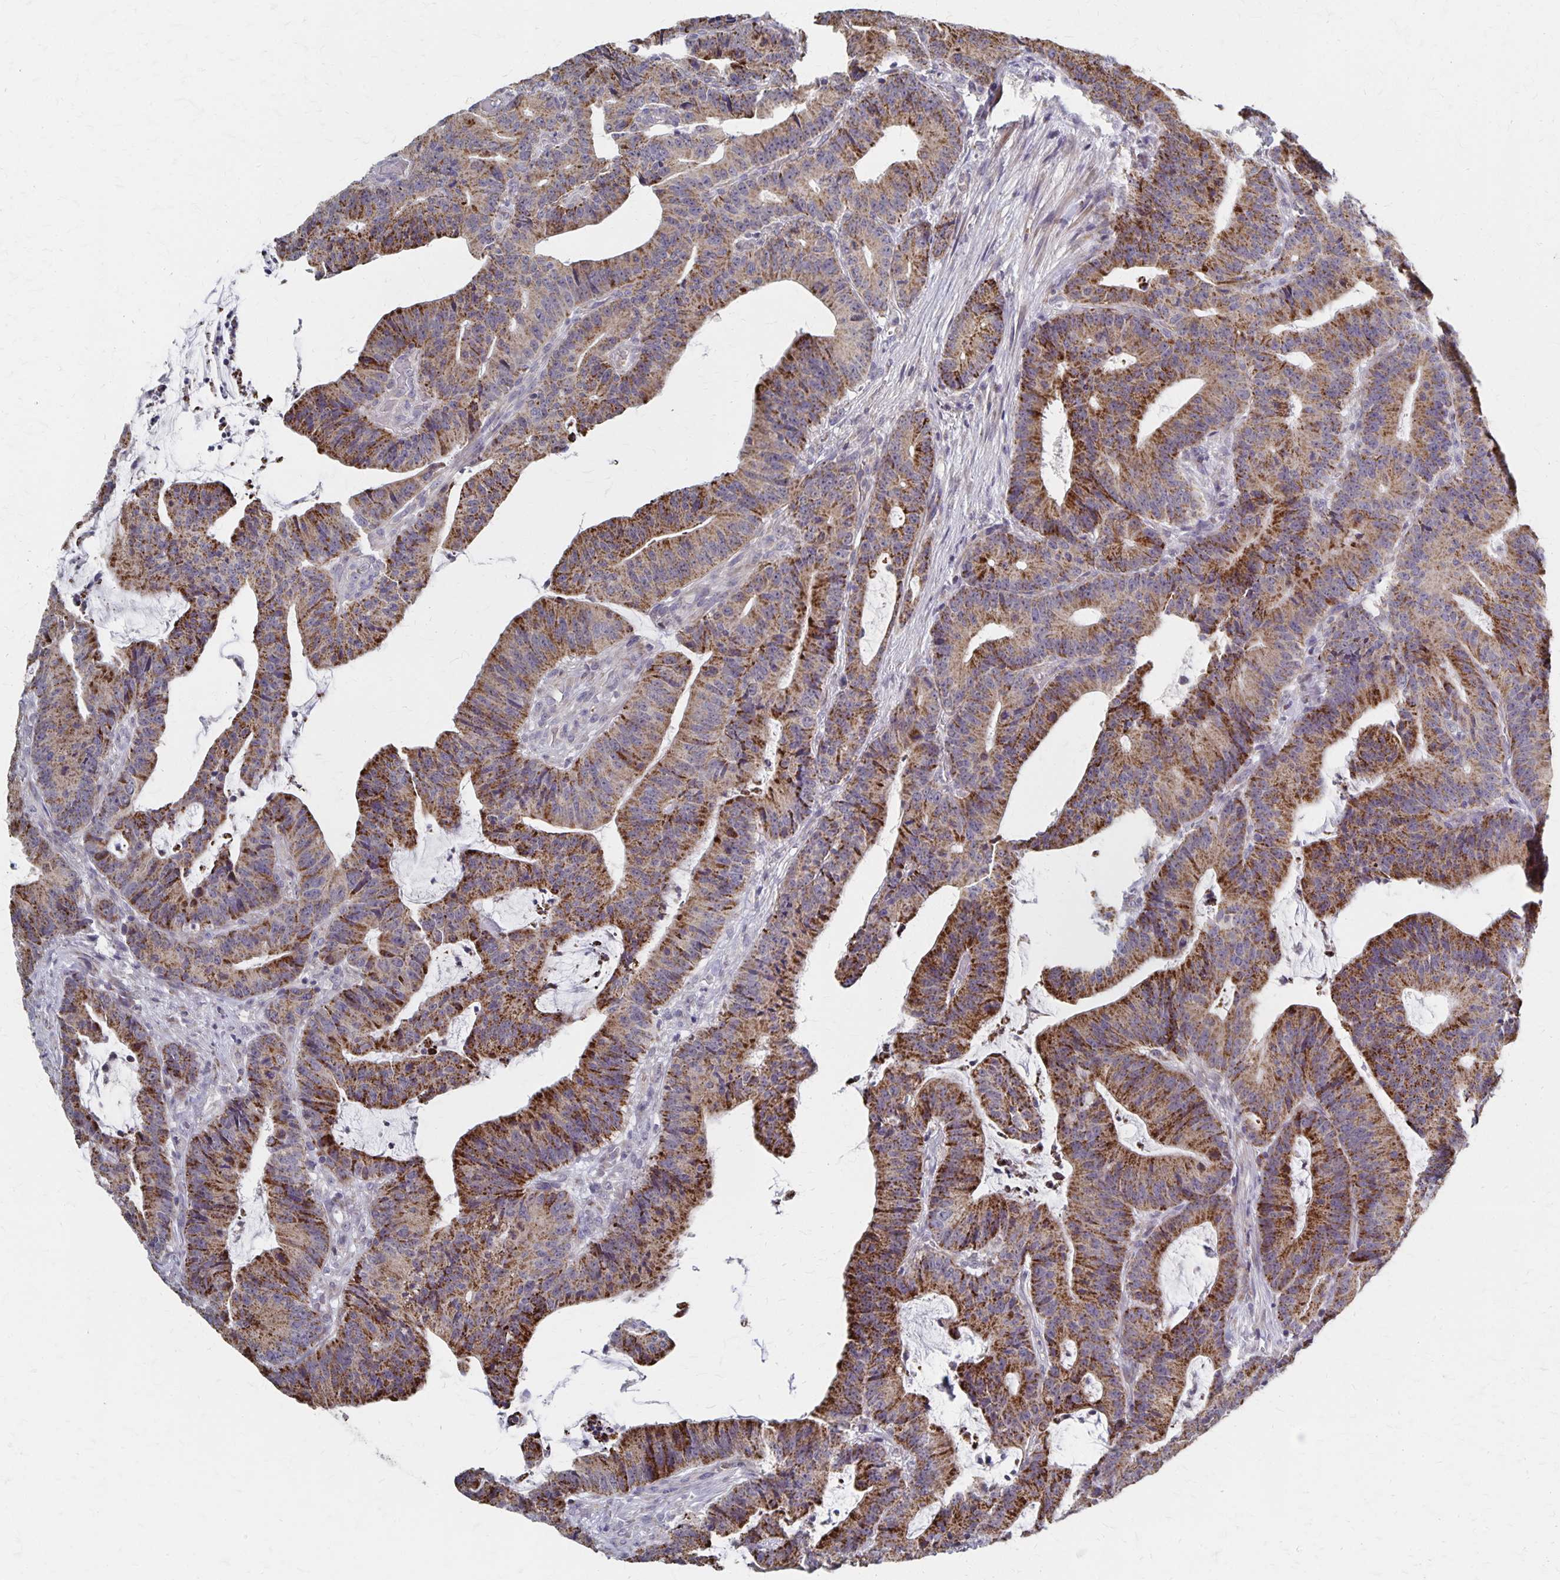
{"staining": {"intensity": "moderate", "quantity": ">75%", "location": "cytoplasmic/membranous"}, "tissue": "colorectal cancer", "cell_type": "Tumor cells", "image_type": "cancer", "snomed": [{"axis": "morphology", "description": "Adenocarcinoma, NOS"}, {"axis": "topography", "description": "Colon"}], "caption": "An image of human colorectal adenocarcinoma stained for a protein exhibits moderate cytoplasmic/membranous brown staining in tumor cells.", "gene": "DYRK4", "patient": {"sex": "female", "age": 78}}